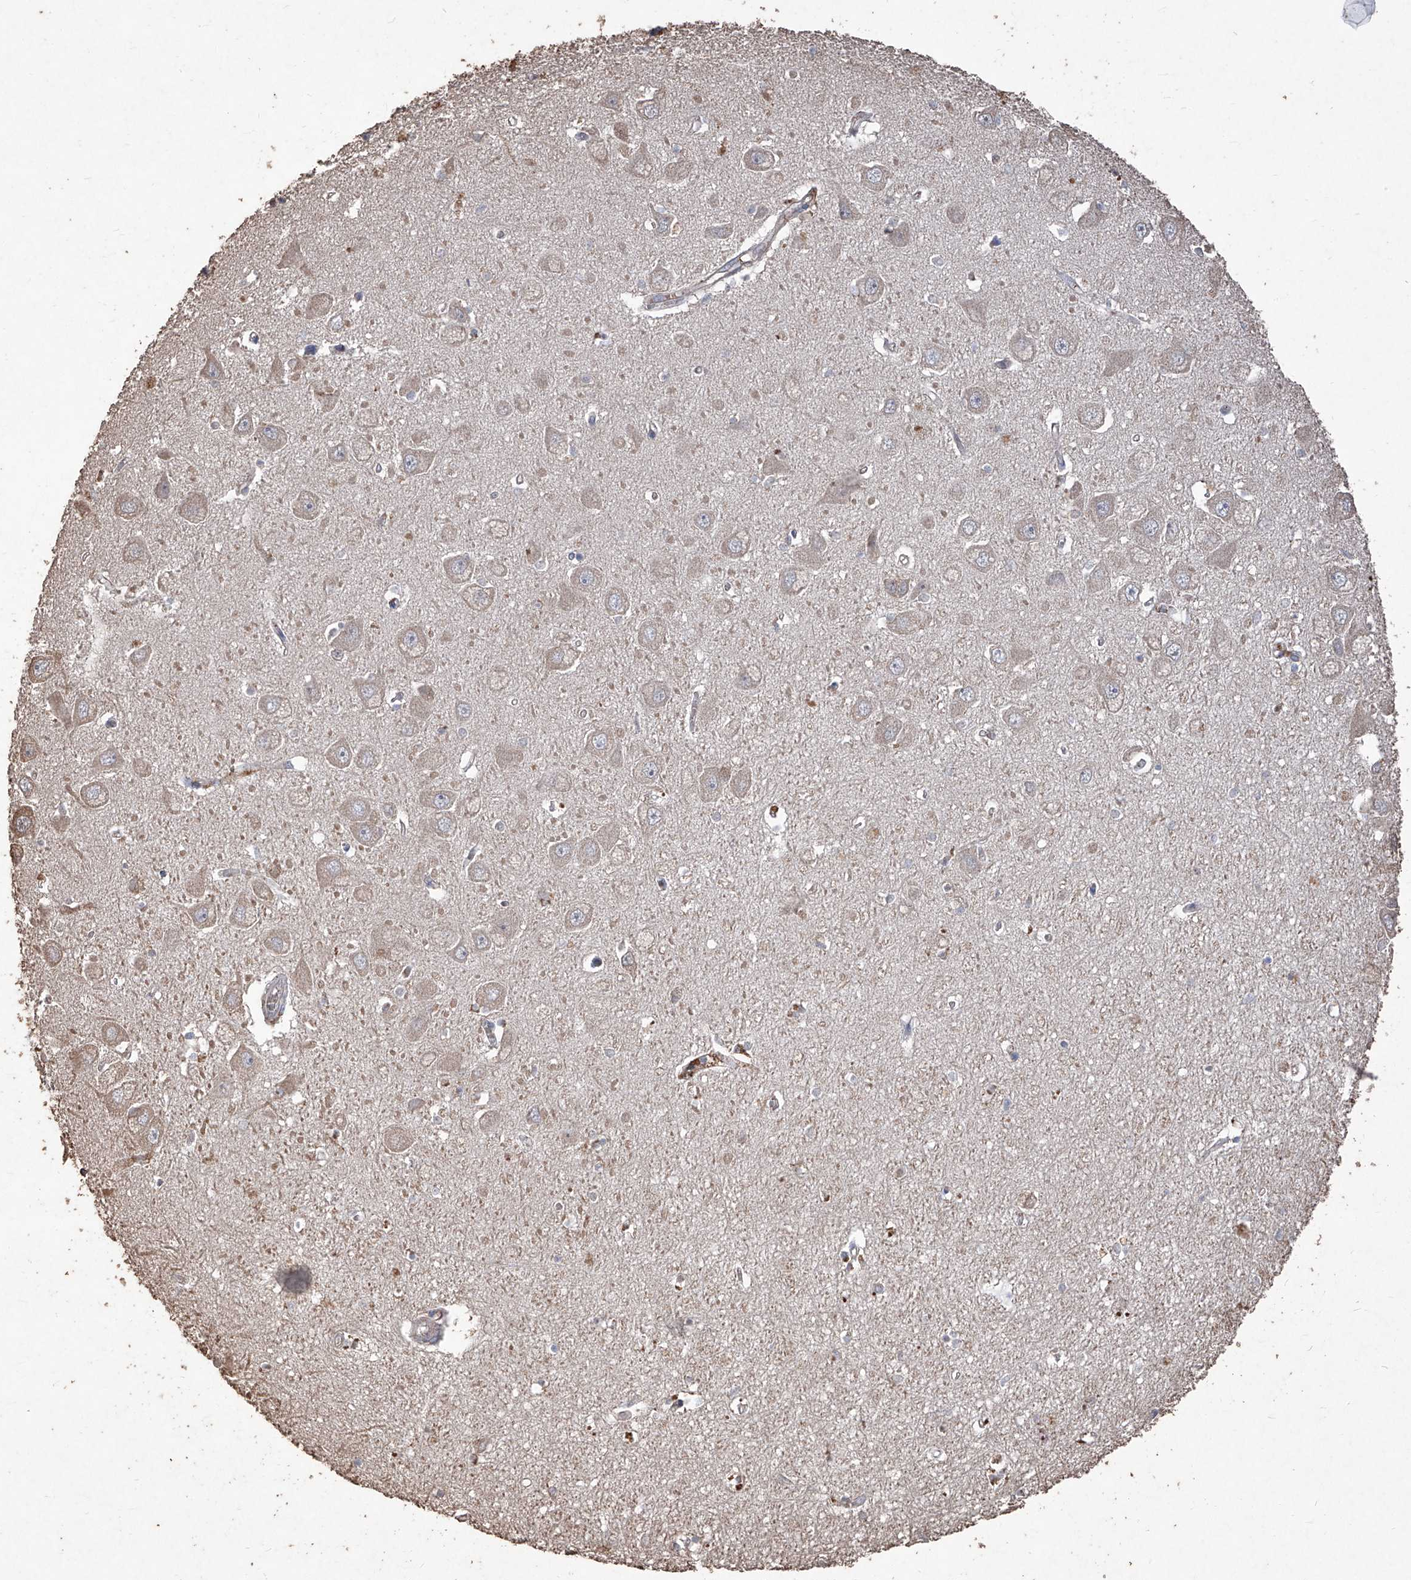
{"staining": {"intensity": "negative", "quantity": "none", "location": "none"}, "tissue": "hippocampus", "cell_type": "Glial cells", "image_type": "normal", "snomed": [{"axis": "morphology", "description": "Normal tissue, NOS"}, {"axis": "topography", "description": "Hippocampus"}], "caption": "This is an IHC histopathology image of benign human hippocampus. There is no expression in glial cells.", "gene": "EML1", "patient": {"sex": "female", "age": 64}}